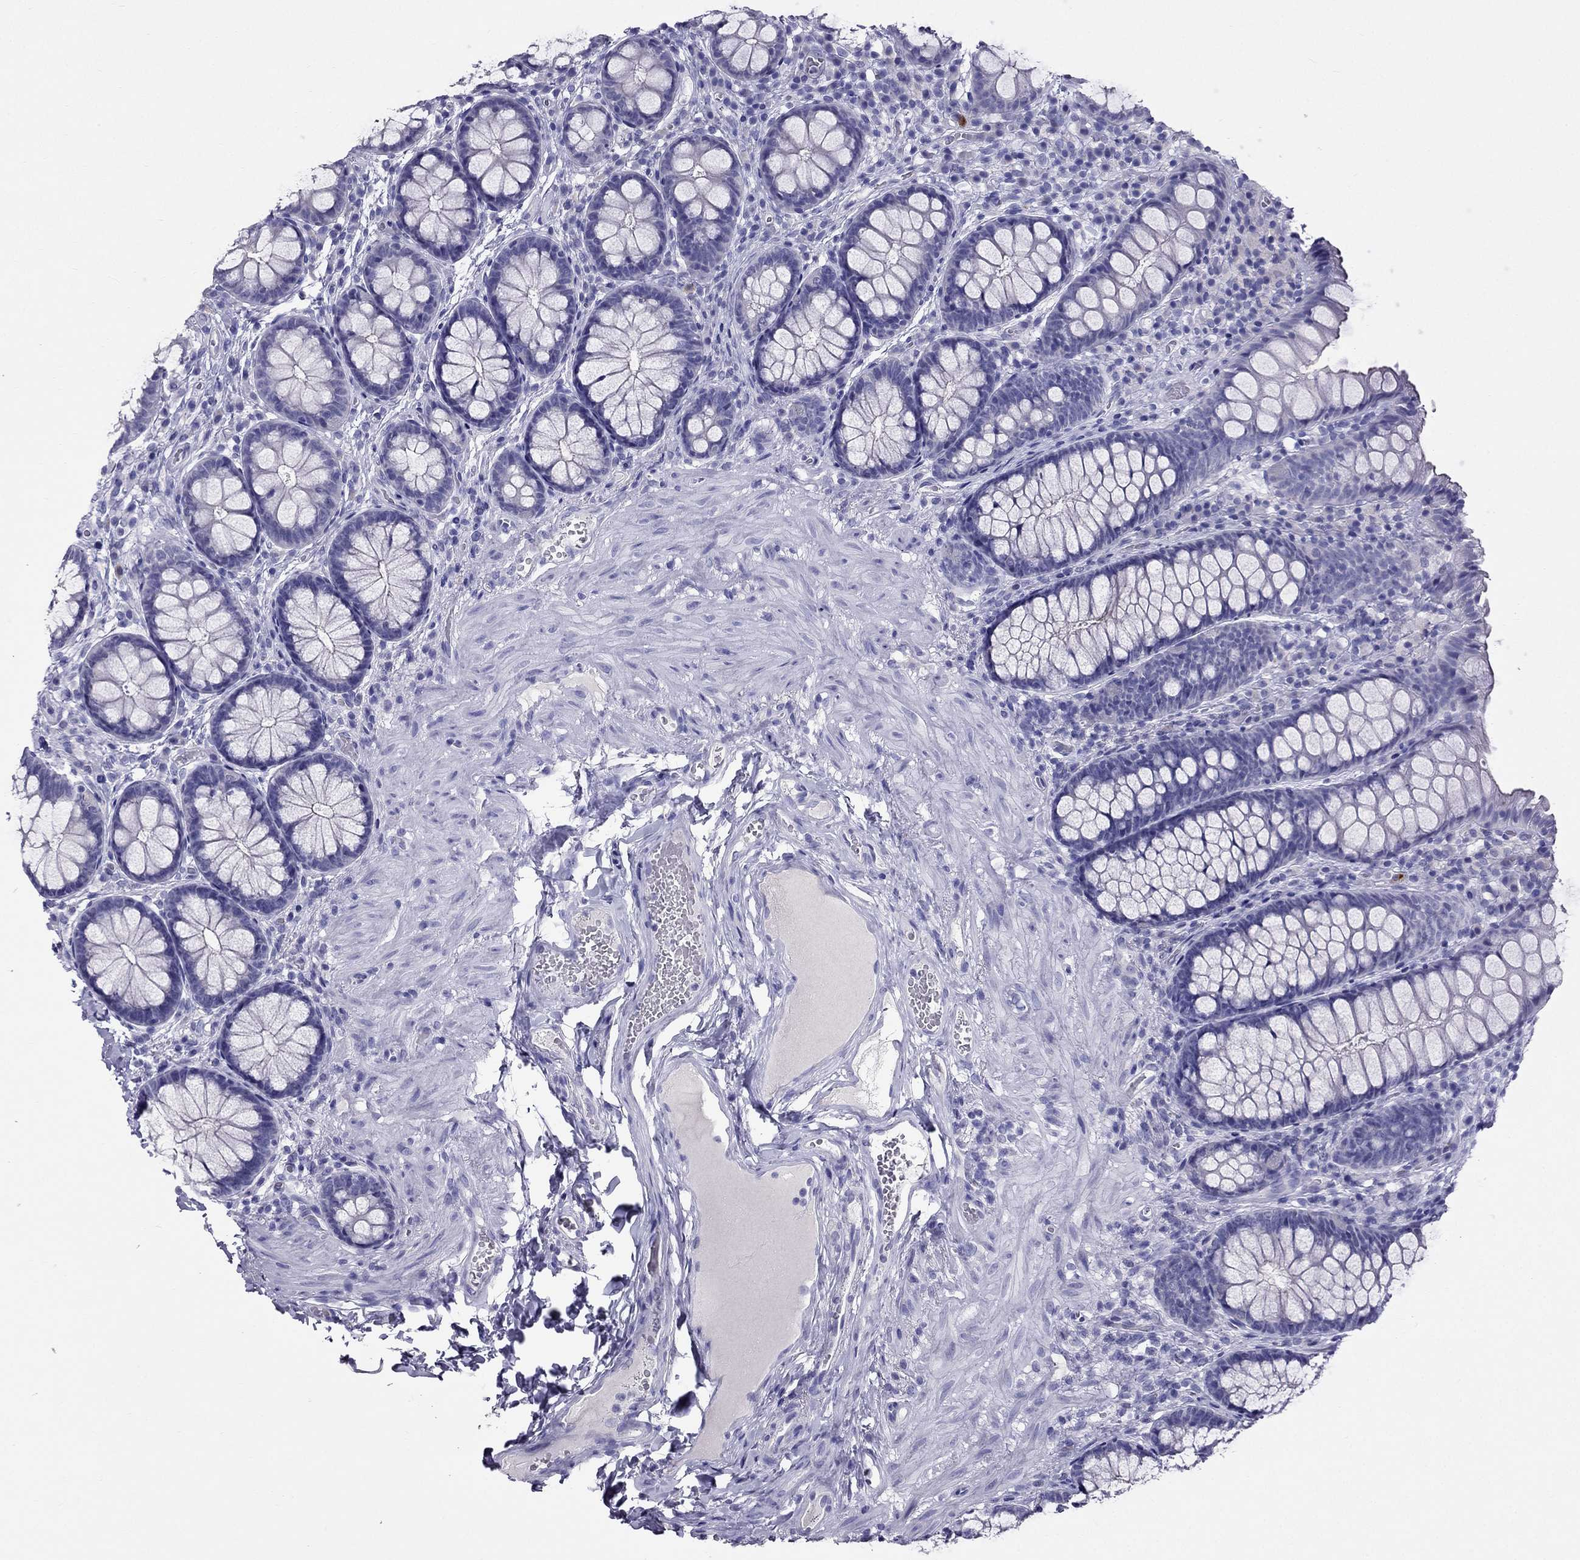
{"staining": {"intensity": "negative", "quantity": "none", "location": "none"}, "tissue": "colon", "cell_type": "Endothelial cells", "image_type": "normal", "snomed": [{"axis": "morphology", "description": "Normal tissue, NOS"}, {"axis": "topography", "description": "Colon"}], "caption": "DAB immunohistochemical staining of unremarkable human colon shows no significant positivity in endothelial cells. The staining is performed using DAB brown chromogen with nuclei counter-stained in using hematoxylin.", "gene": "ZNF541", "patient": {"sex": "female", "age": 86}}